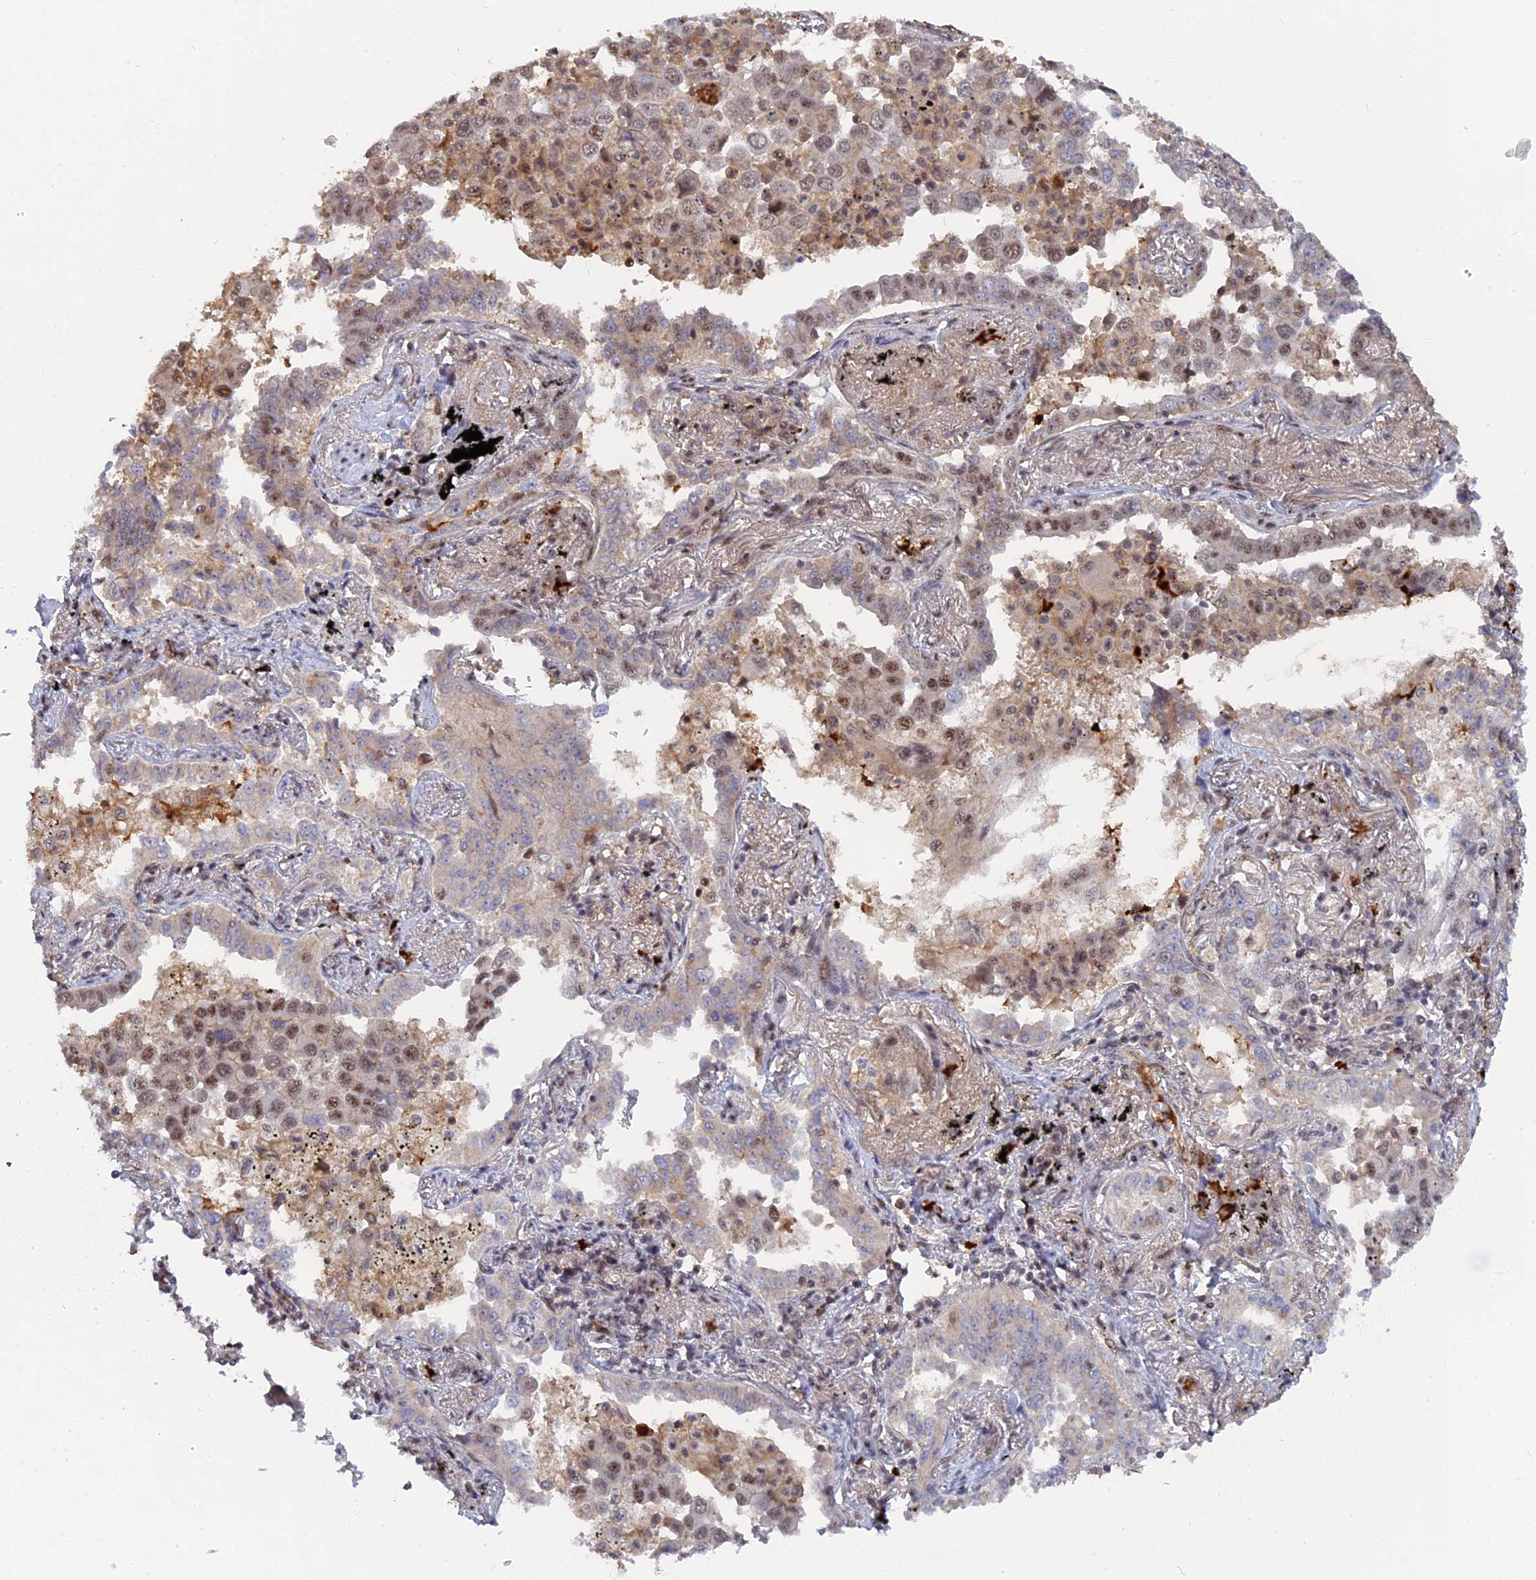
{"staining": {"intensity": "moderate", "quantity": "<25%", "location": "nuclear"}, "tissue": "lung cancer", "cell_type": "Tumor cells", "image_type": "cancer", "snomed": [{"axis": "morphology", "description": "Adenocarcinoma, NOS"}, {"axis": "topography", "description": "Lung"}], "caption": "Protein staining shows moderate nuclear expression in approximately <25% of tumor cells in lung adenocarcinoma.", "gene": "TAB1", "patient": {"sex": "male", "age": 67}}